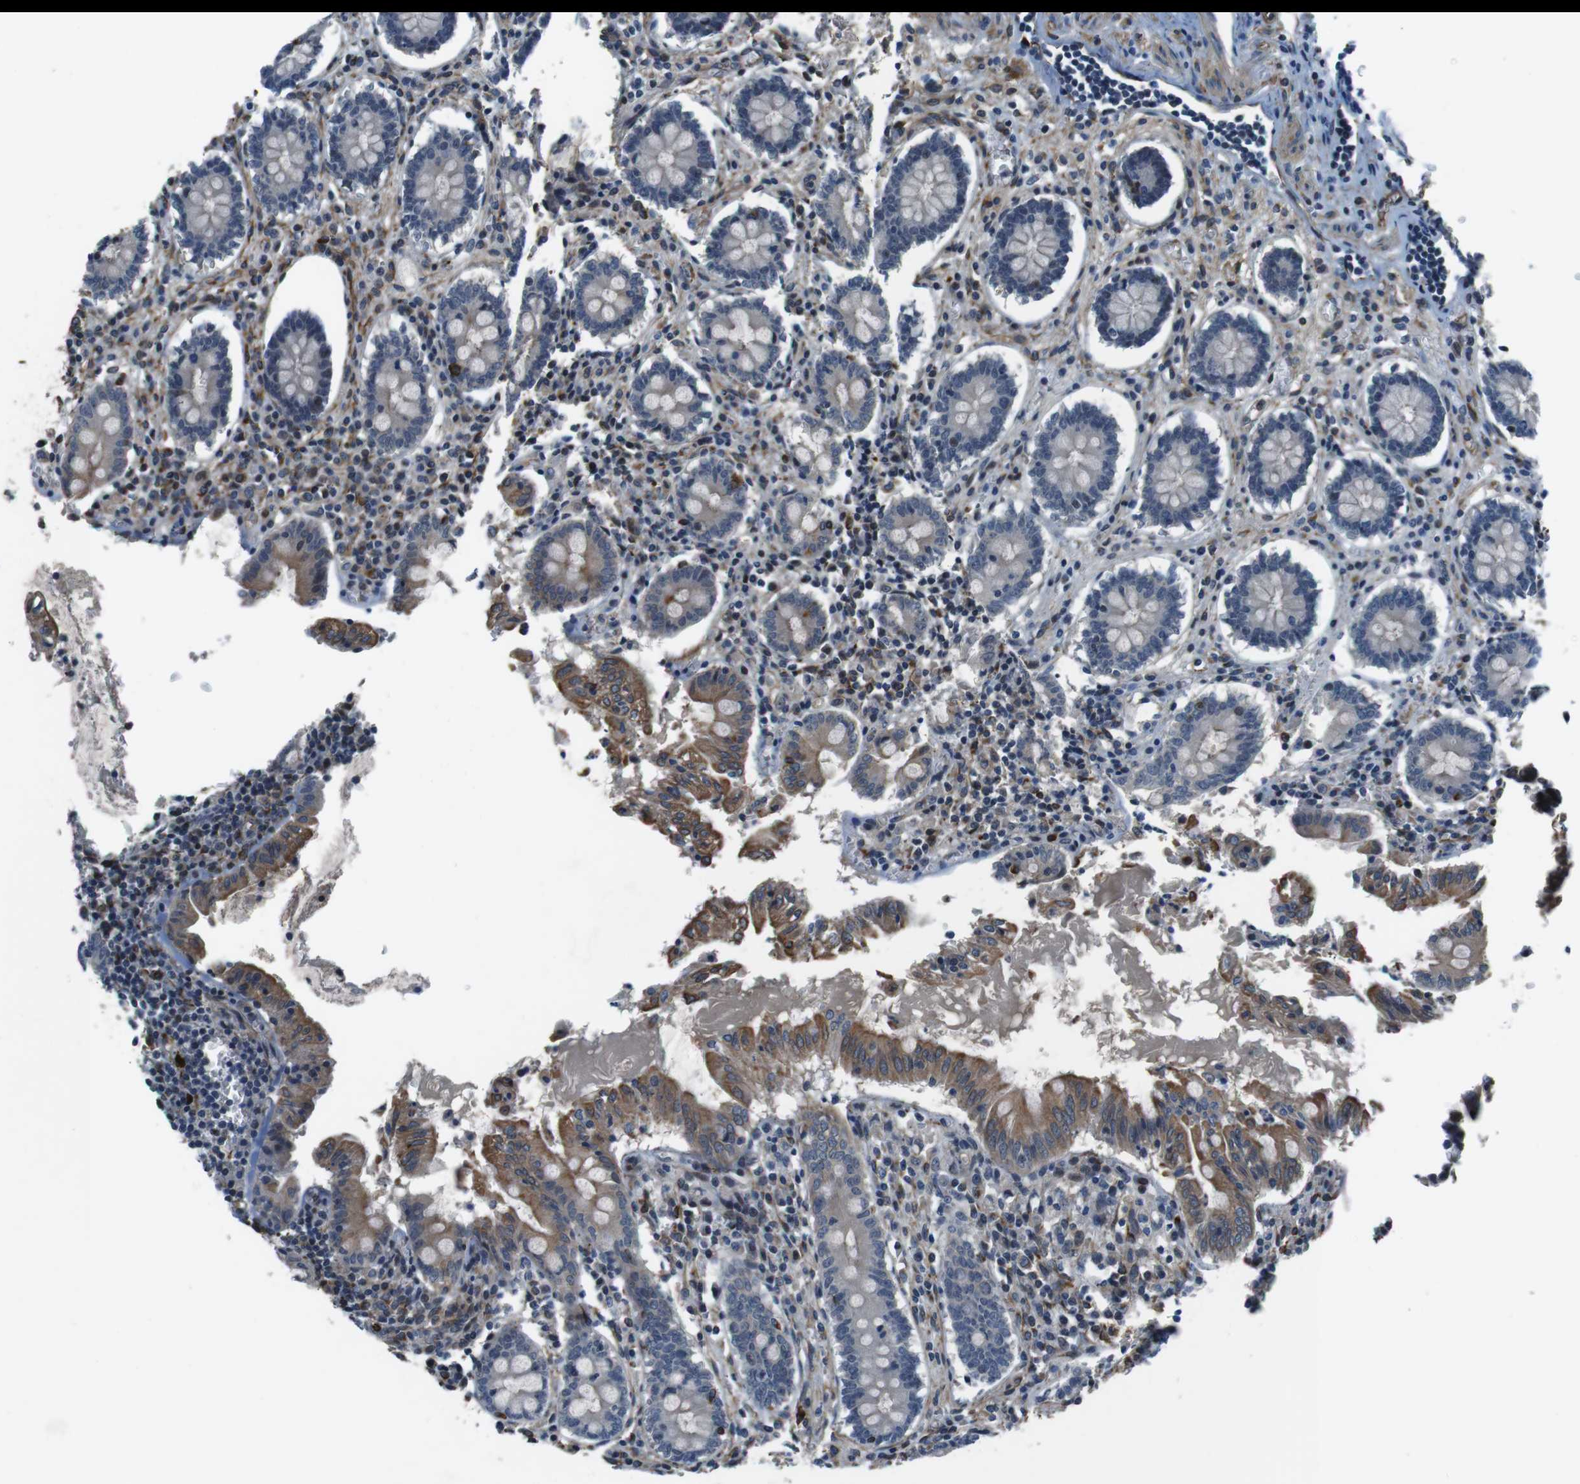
{"staining": {"intensity": "moderate", "quantity": "25%-75%", "location": "cytoplasmic/membranous"}, "tissue": "appendix", "cell_type": "Glandular cells", "image_type": "normal", "snomed": [{"axis": "morphology", "description": "Normal tissue, NOS"}, {"axis": "topography", "description": "Appendix"}], "caption": "Moderate cytoplasmic/membranous staining is present in about 25%-75% of glandular cells in benign appendix.", "gene": "LRRC49", "patient": {"sex": "female", "age": 50}}